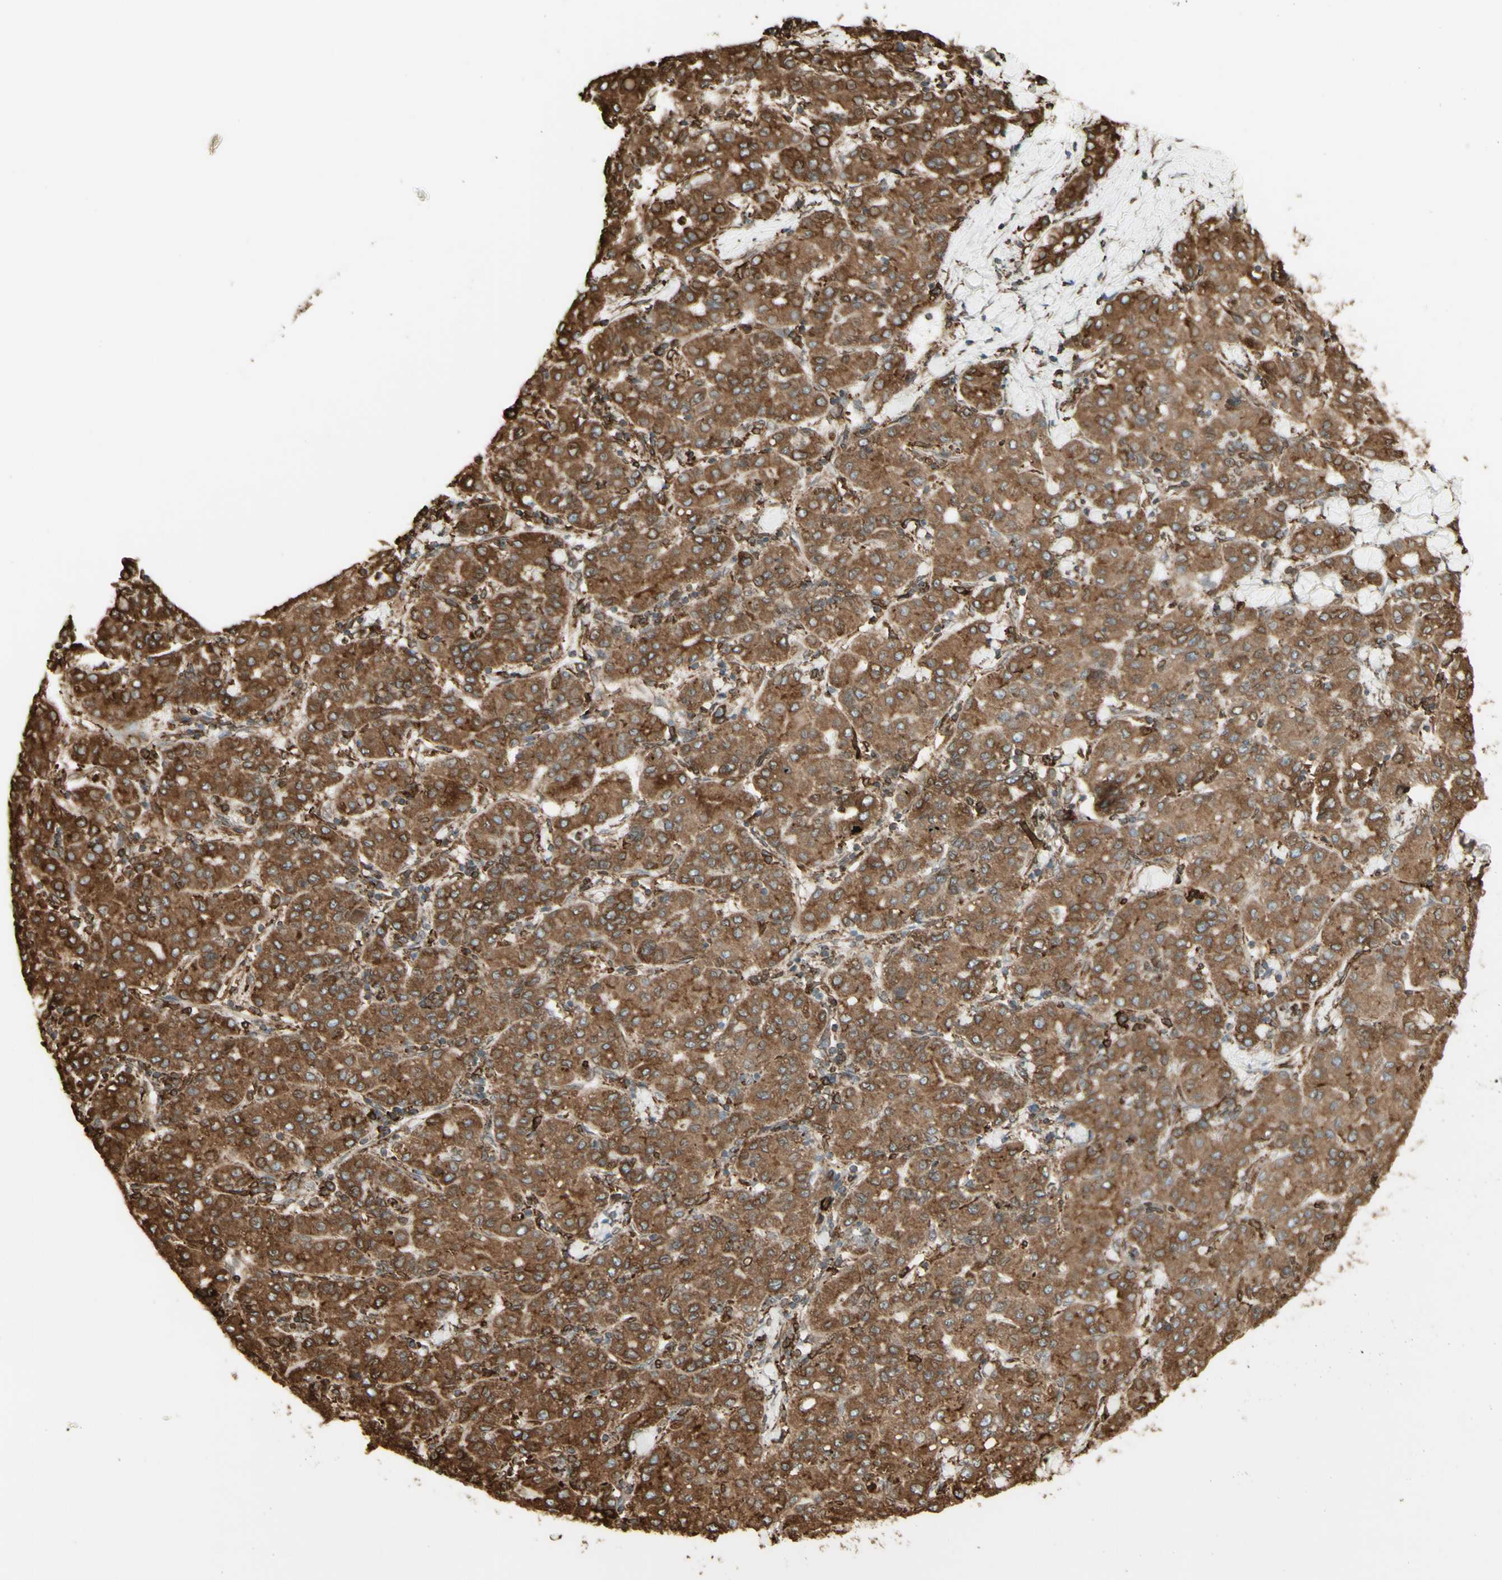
{"staining": {"intensity": "moderate", "quantity": ">75%", "location": "cytoplasmic/membranous"}, "tissue": "liver cancer", "cell_type": "Tumor cells", "image_type": "cancer", "snomed": [{"axis": "morphology", "description": "Carcinoma, Hepatocellular, NOS"}, {"axis": "topography", "description": "Liver"}], "caption": "DAB immunohistochemical staining of human liver cancer shows moderate cytoplasmic/membranous protein staining in approximately >75% of tumor cells.", "gene": "CANX", "patient": {"sex": "male", "age": 65}}